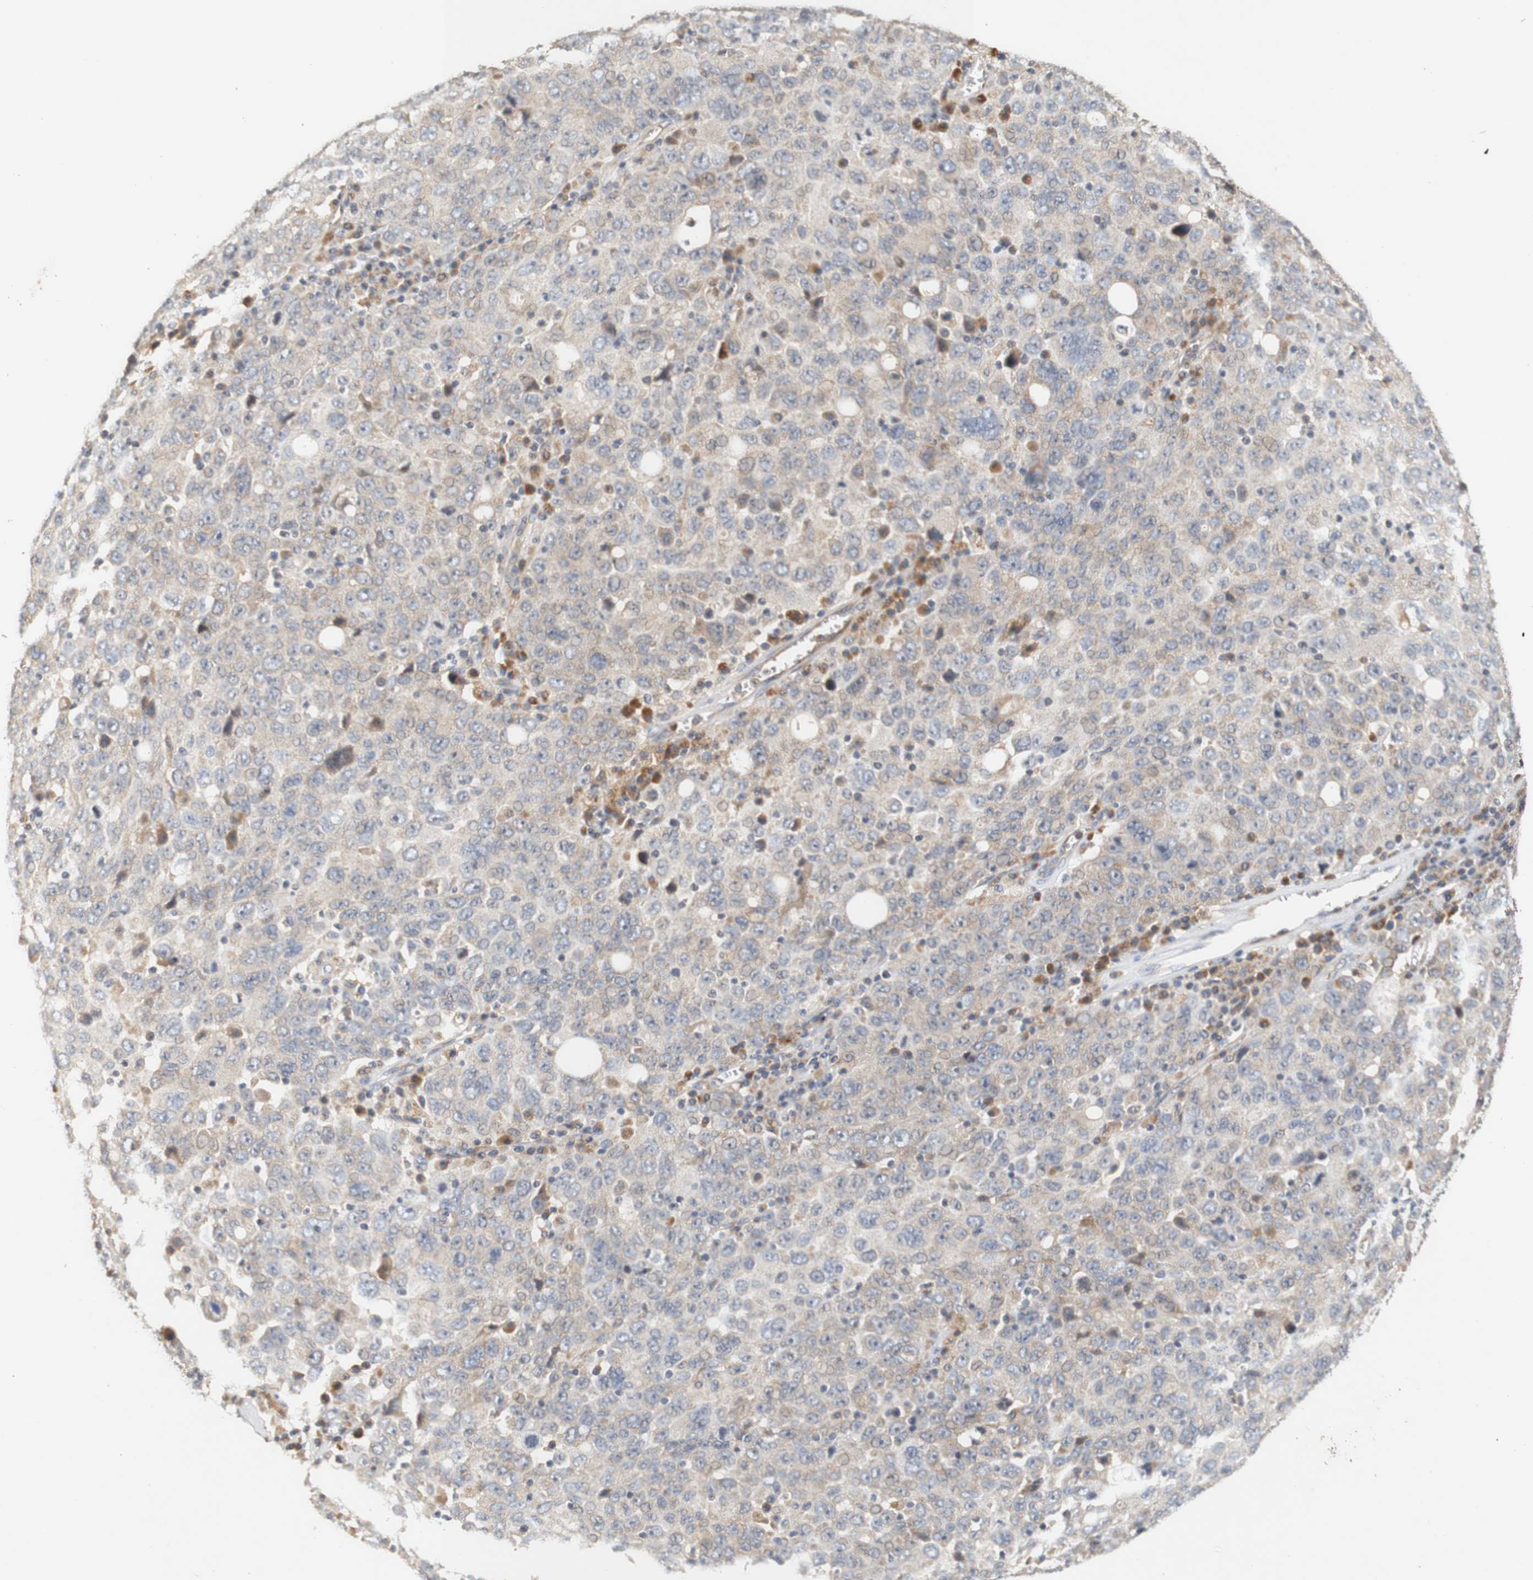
{"staining": {"intensity": "weak", "quantity": ">75%", "location": "cytoplasmic/membranous"}, "tissue": "ovarian cancer", "cell_type": "Tumor cells", "image_type": "cancer", "snomed": [{"axis": "morphology", "description": "Carcinoma, endometroid"}, {"axis": "topography", "description": "Ovary"}], "caption": "Ovarian endometroid carcinoma tissue demonstrates weak cytoplasmic/membranous expression in approximately >75% of tumor cells", "gene": "PIN1", "patient": {"sex": "female", "age": 62}}